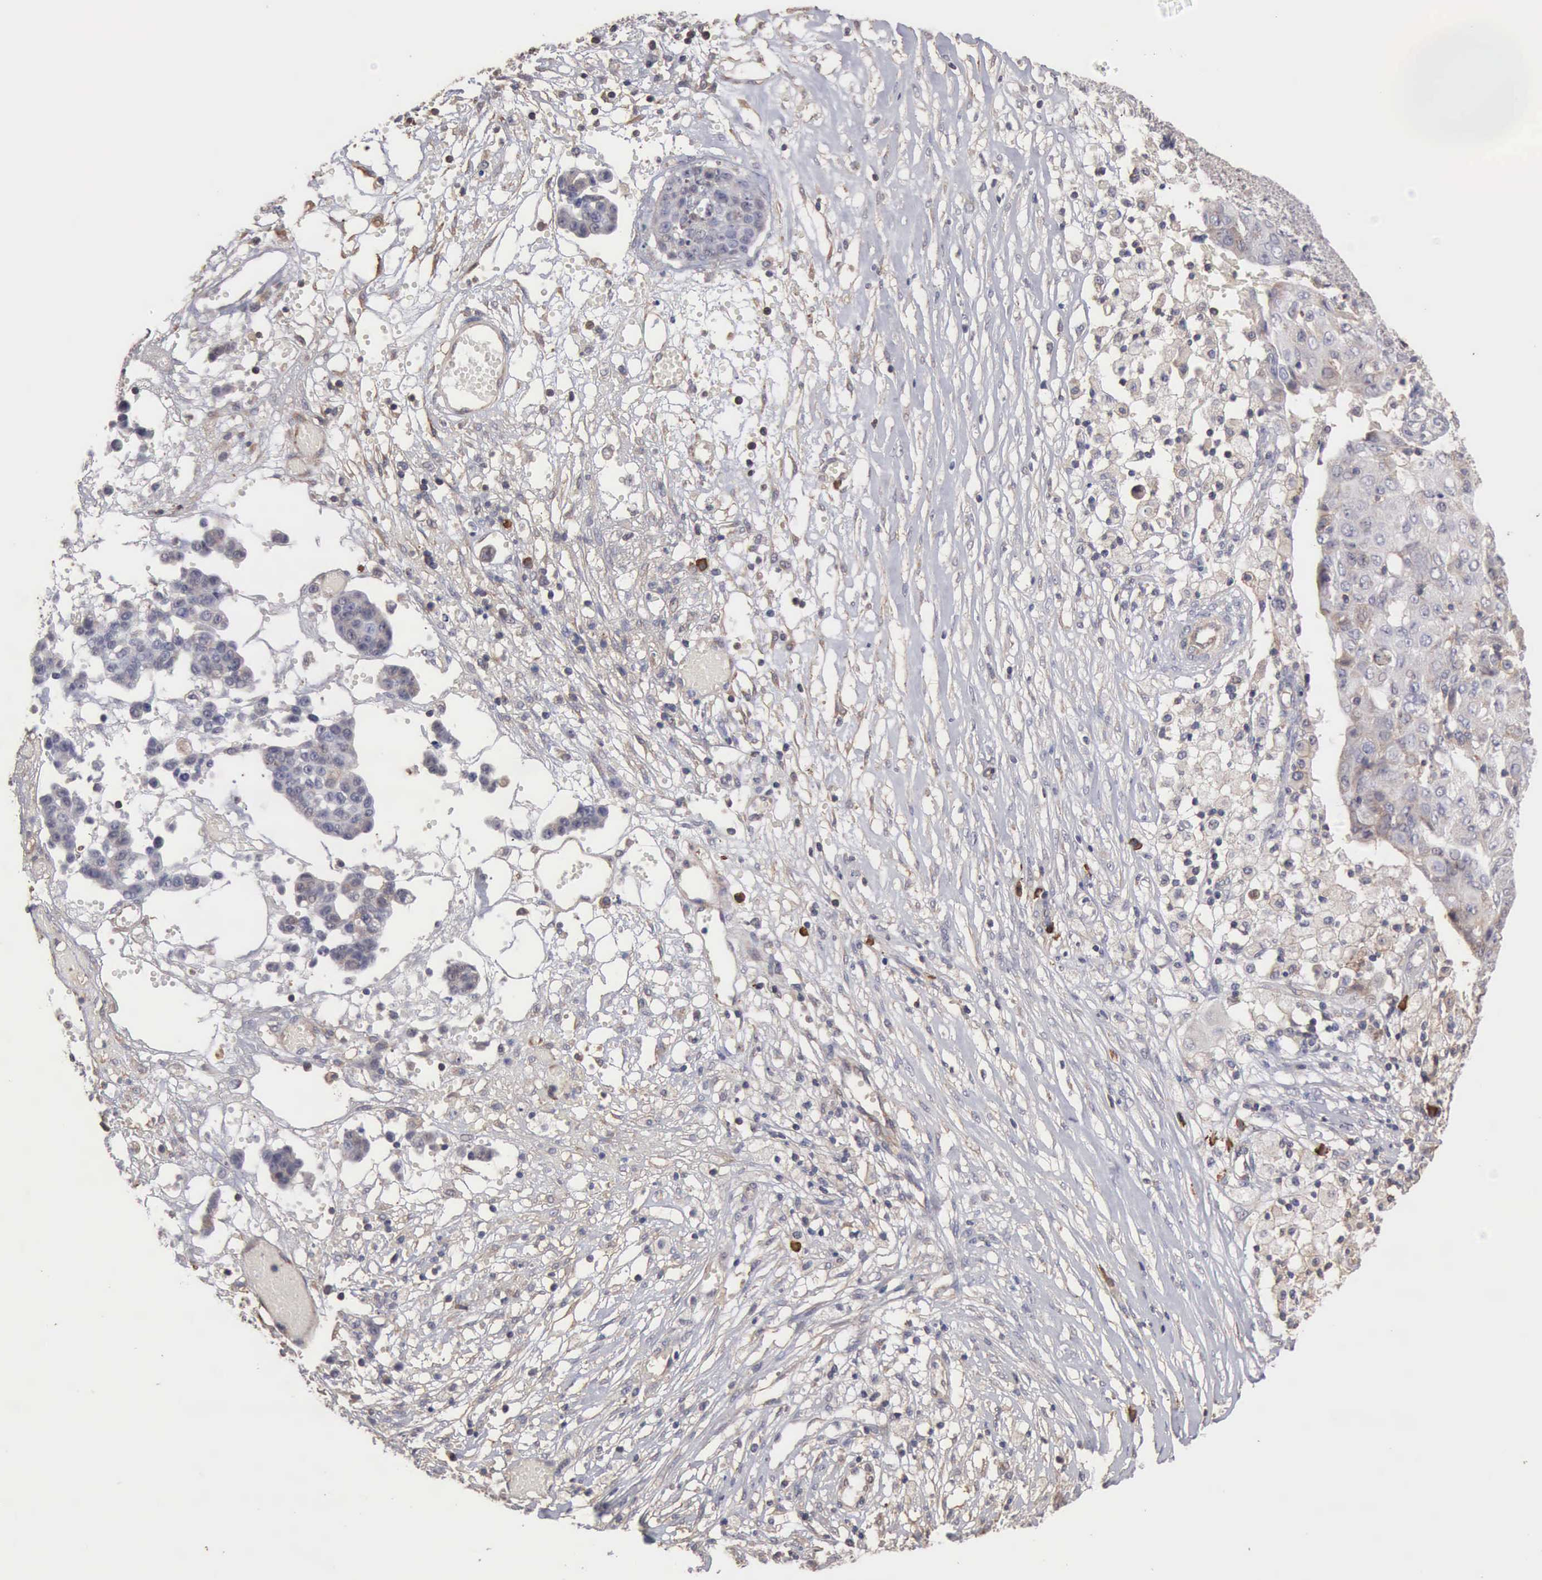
{"staining": {"intensity": "negative", "quantity": "none", "location": "none"}, "tissue": "ovarian cancer", "cell_type": "Tumor cells", "image_type": "cancer", "snomed": [{"axis": "morphology", "description": "Carcinoma, endometroid"}, {"axis": "topography", "description": "Ovary"}], "caption": "Immunohistochemistry (IHC) of ovarian cancer (endometroid carcinoma) demonstrates no expression in tumor cells.", "gene": "GPR101", "patient": {"sex": "female", "age": 42}}